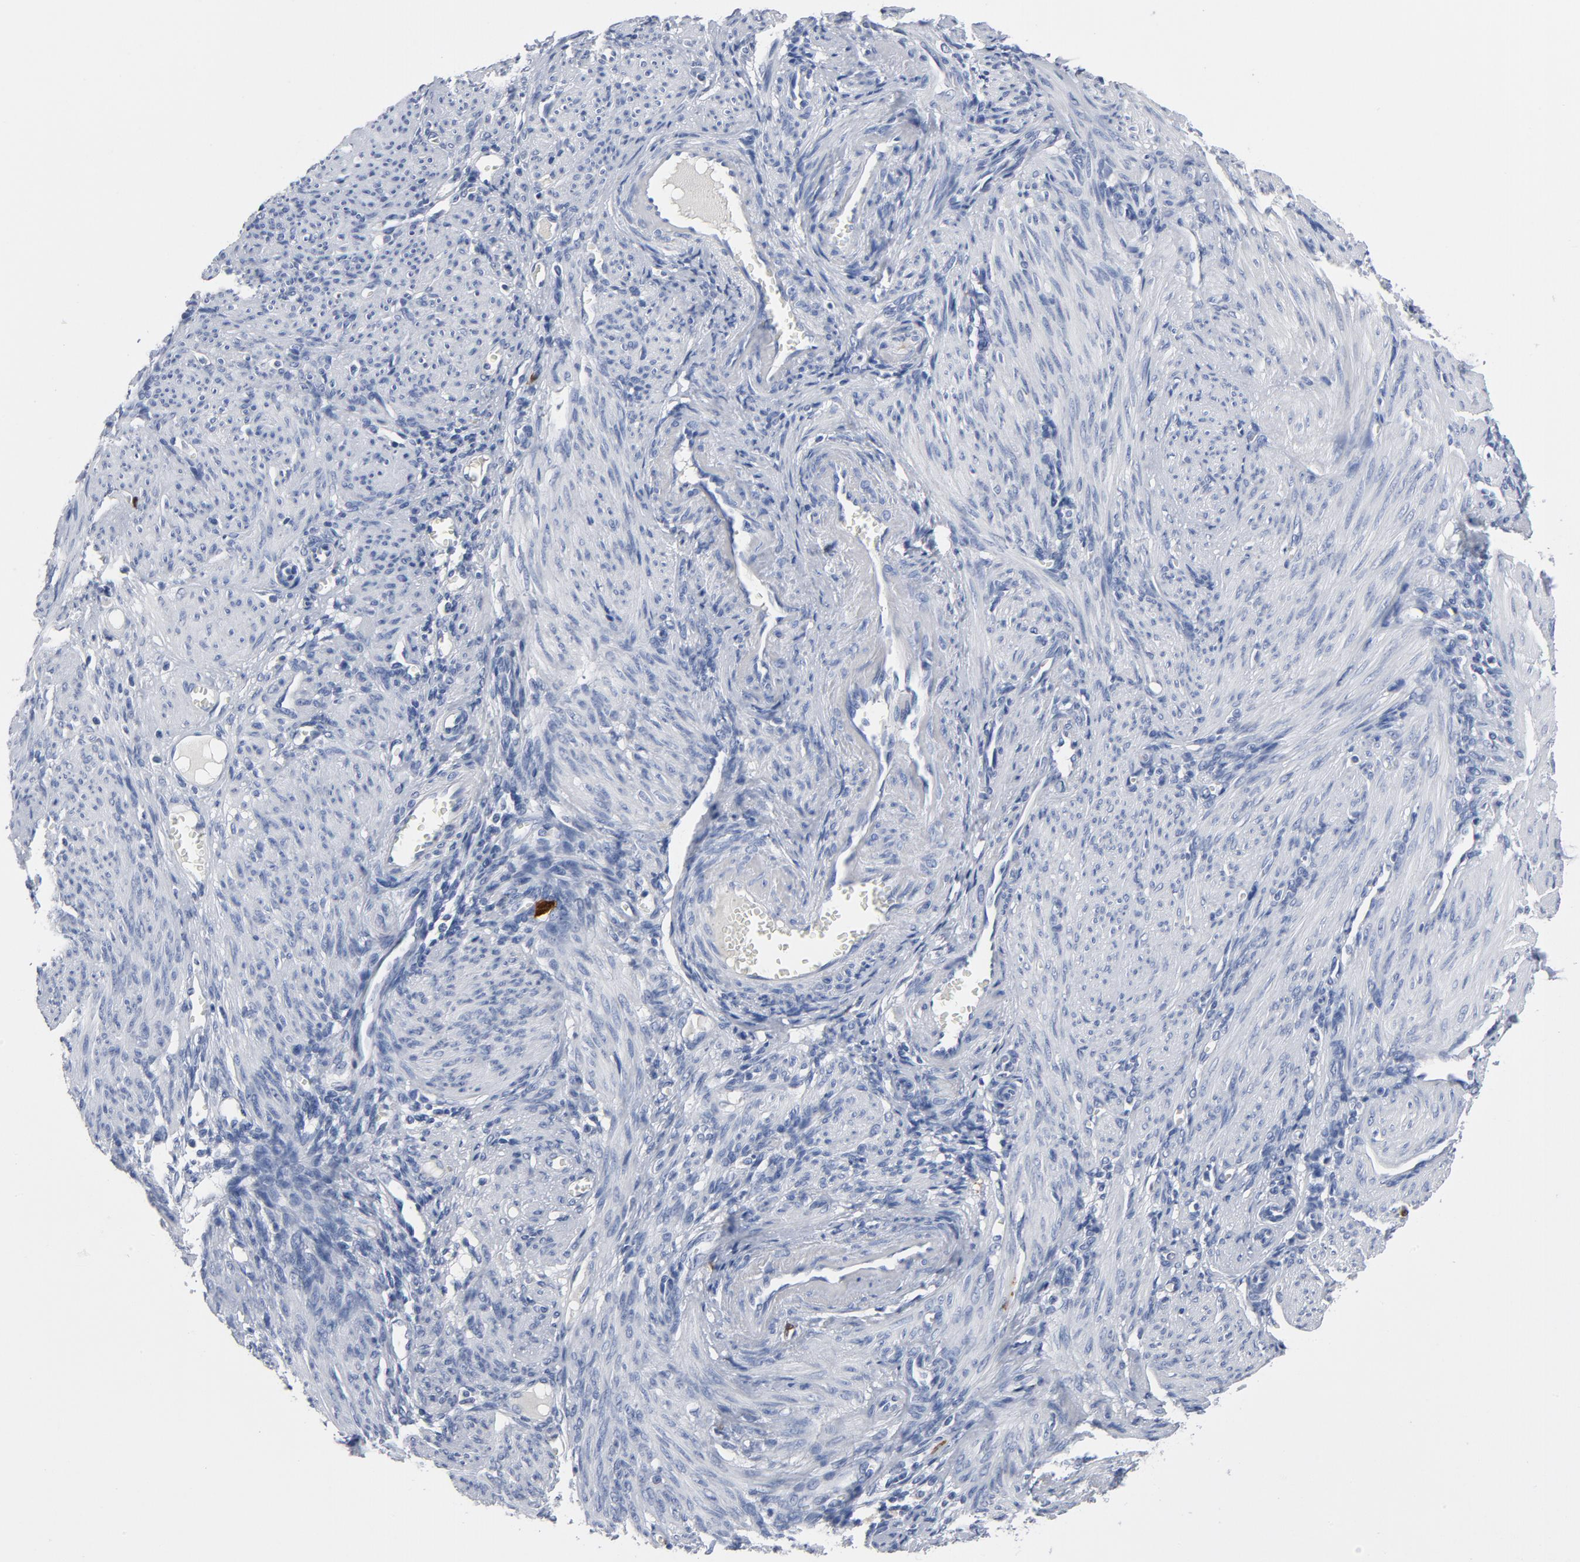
{"staining": {"intensity": "strong", "quantity": "<25%", "location": "nuclear"}, "tissue": "endometrium", "cell_type": "Cells in endometrial stroma", "image_type": "normal", "snomed": [{"axis": "morphology", "description": "Normal tissue, NOS"}, {"axis": "topography", "description": "Endometrium"}], "caption": "Immunohistochemical staining of benign human endometrium demonstrates <25% levels of strong nuclear protein expression in about <25% of cells in endometrial stroma.", "gene": "CDC20", "patient": {"sex": "female", "age": 72}}